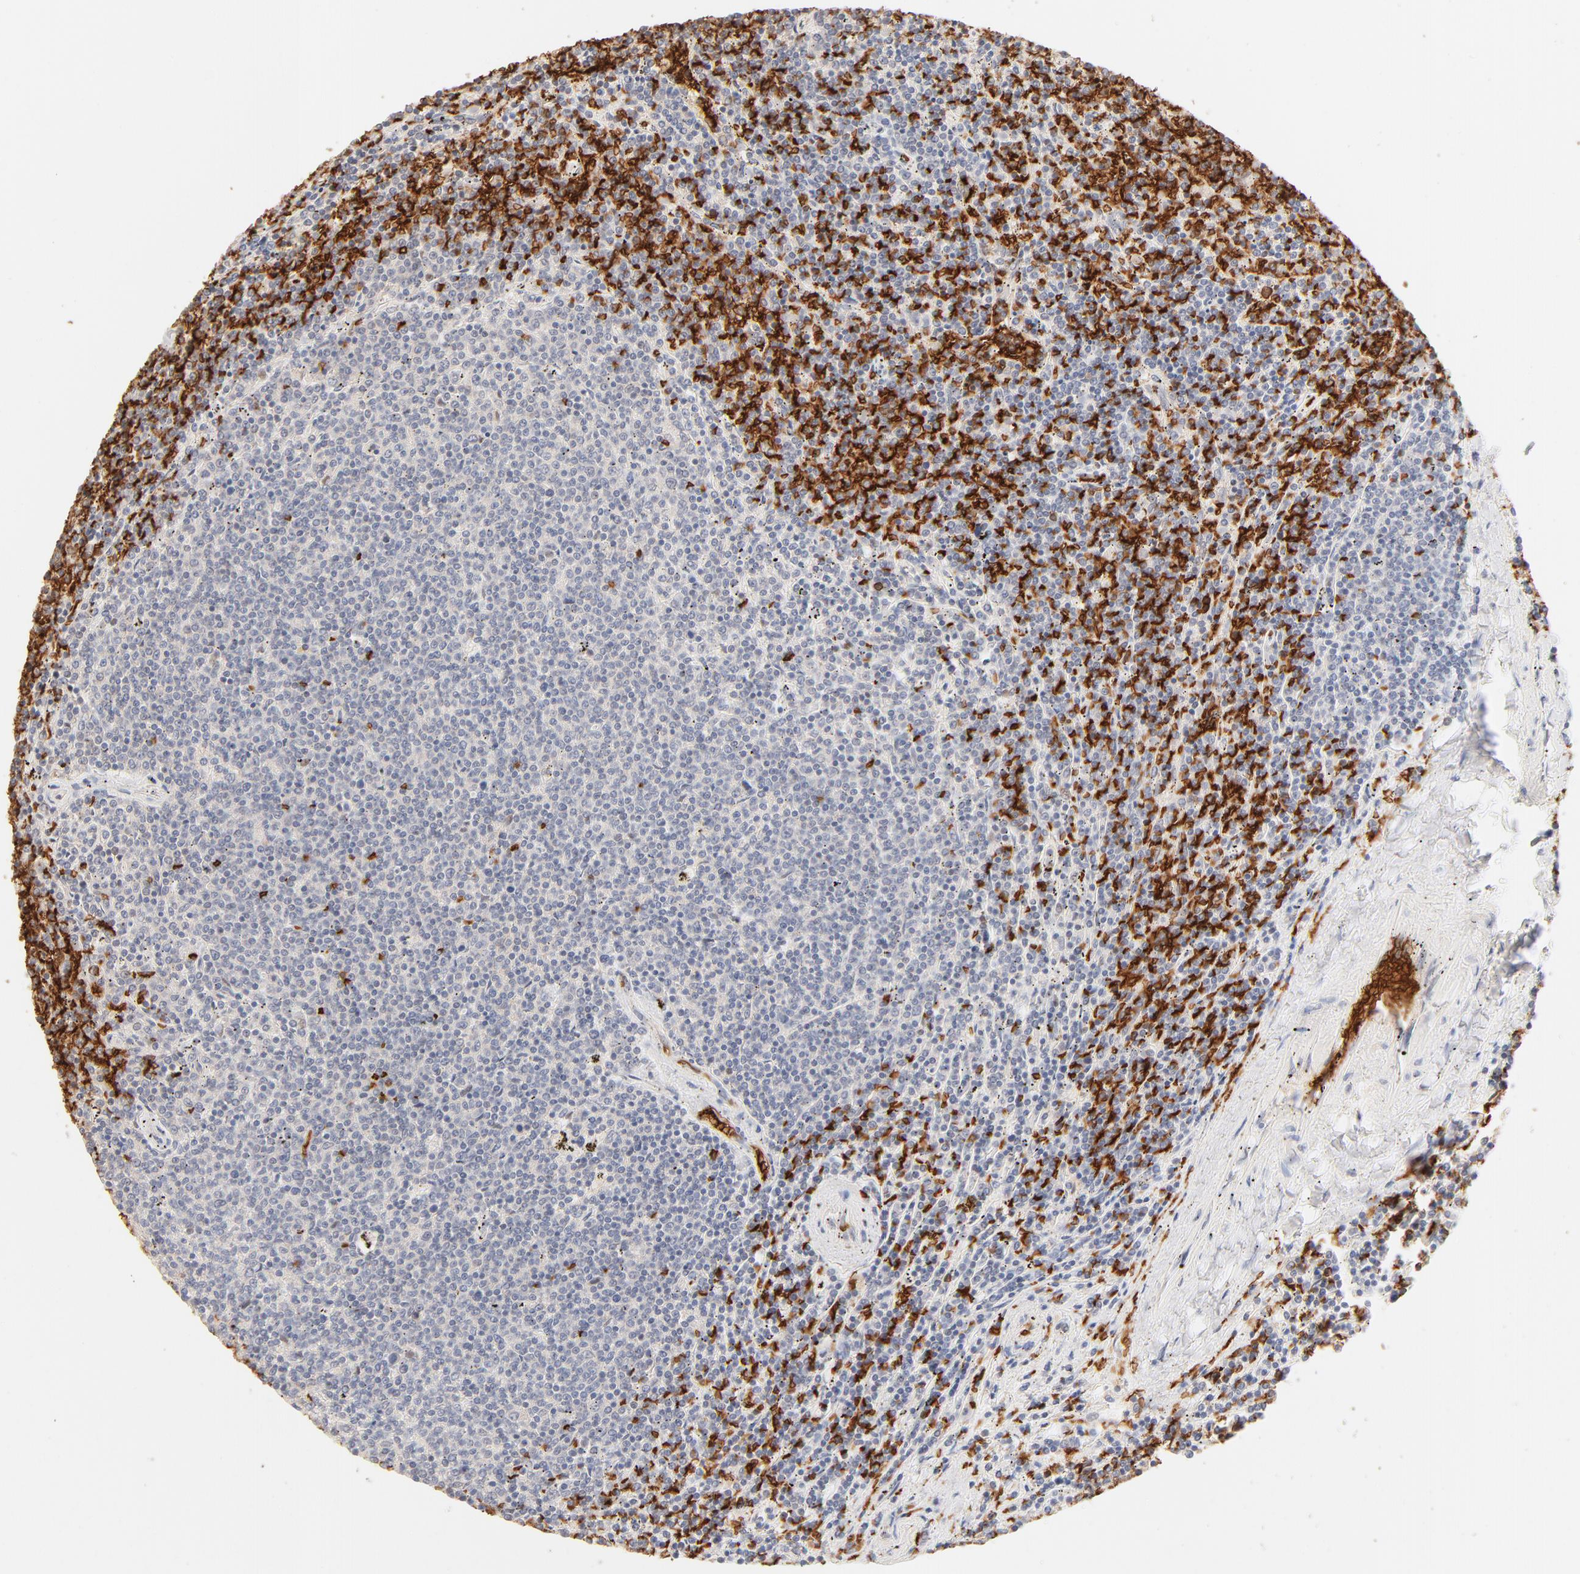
{"staining": {"intensity": "negative", "quantity": "none", "location": "none"}, "tissue": "lymphoma", "cell_type": "Tumor cells", "image_type": "cancer", "snomed": [{"axis": "morphology", "description": "Malignant lymphoma, non-Hodgkin's type, Low grade"}, {"axis": "topography", "description": "Spleen"}], "caption": "Tumor cells show no significant protein positivity in lymphoma.", "gene": "SPTB", "patient": {"sex": "female", "age": 50}}